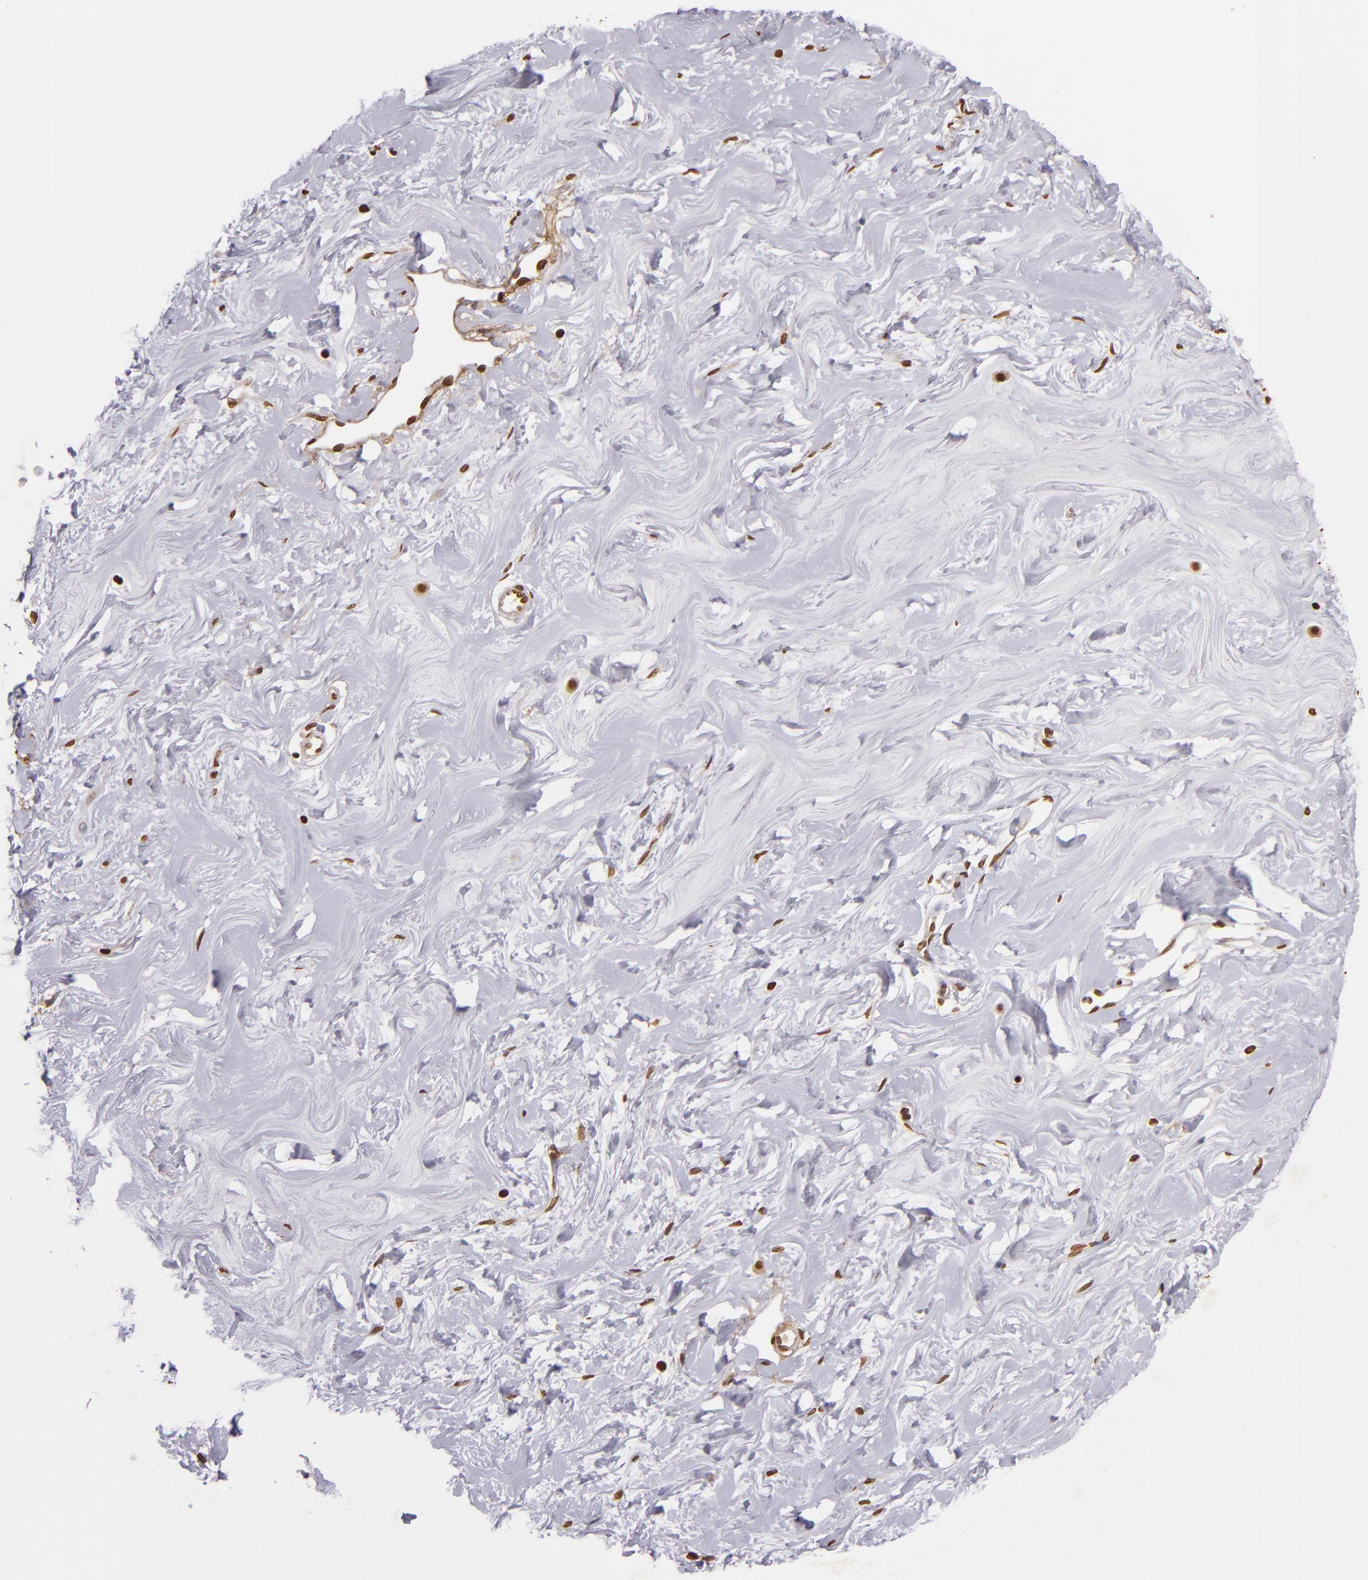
{"staining": {"intensity": "moderate", "quantity": ">75%", "location": "nuclear"}, "tissue": "breast", "cell_type": "Adipocytes", "image_type": "normal", "snomed": [{"axis": "morphology", "description": "Normal tissue, NOS"}, {"axis": "topography", "description": "Breast"}], "caption": "The micrograph reveals immunohistochemical staining of normal breast. There is moderate nuclear expression is present in about >75% of adipocytes.", "gene": "THRB", "patient": {"sex": "female", "age": 22}}